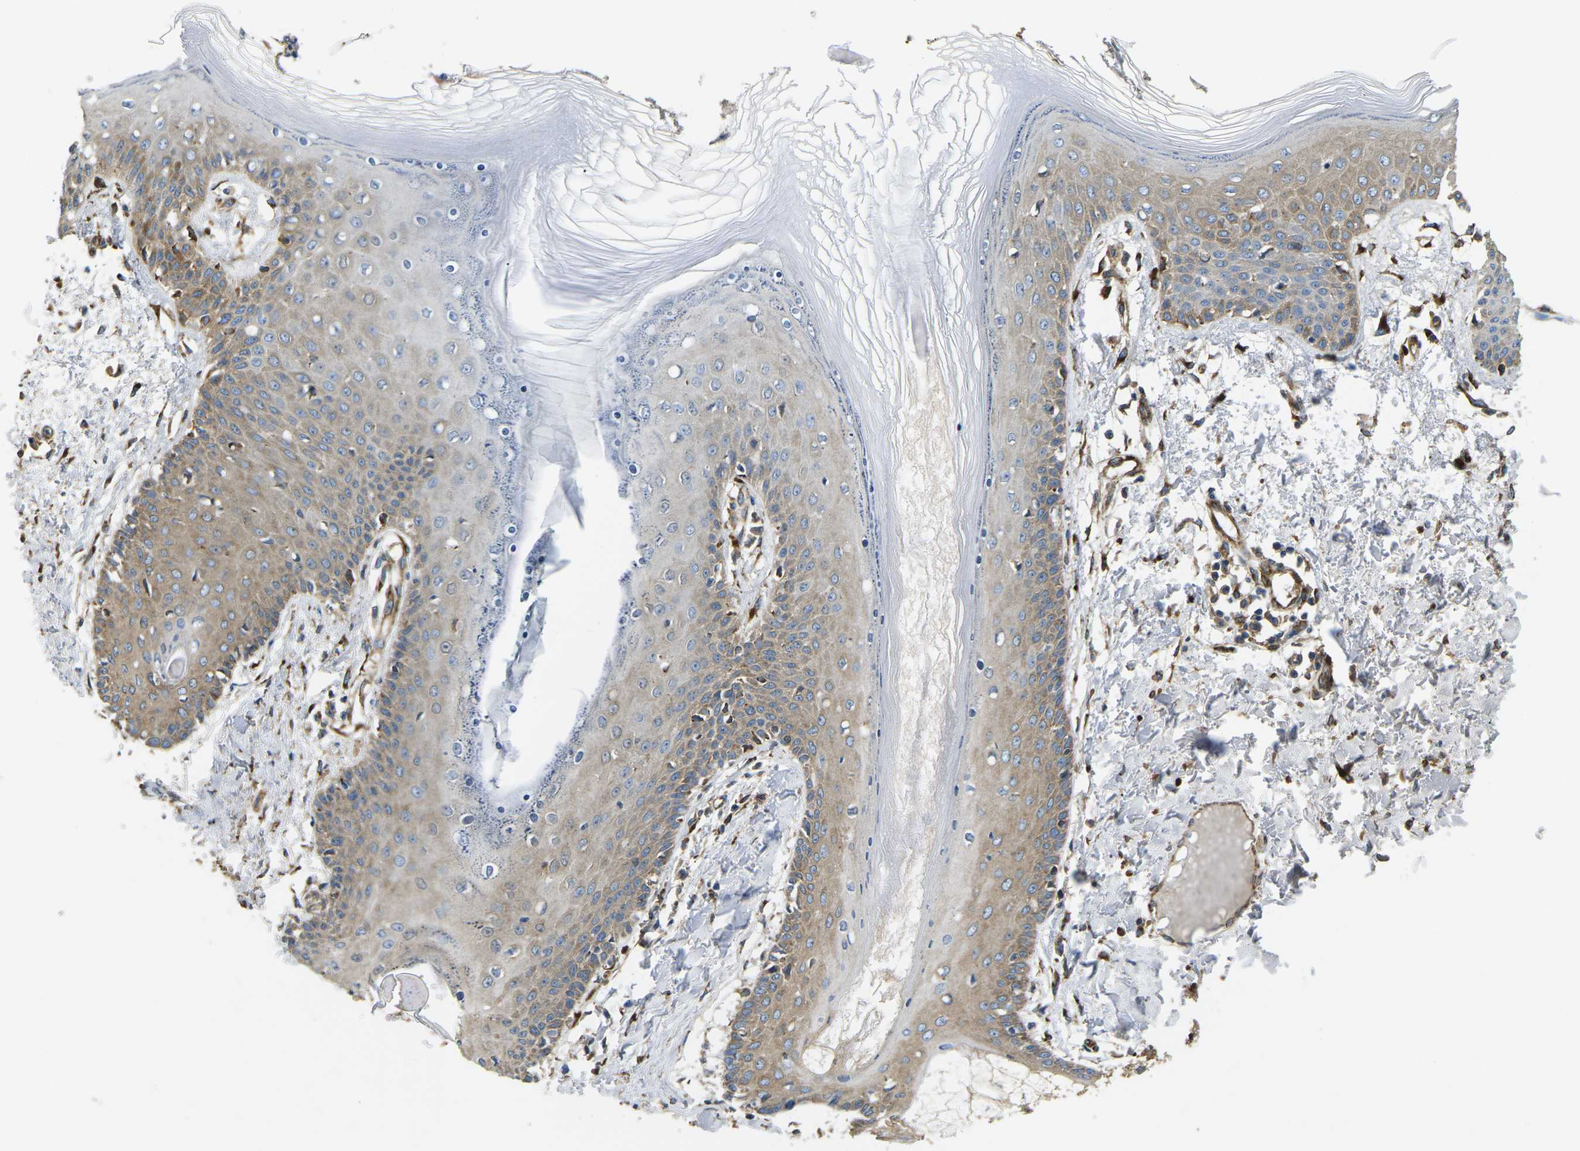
{"staining": {"intensity": "strong", "quantity": ">75%", "location": "cytoplasmic/membranous"}, "tissue": "skin", "cell_type": "Fibroblasts", "image_type": "normal", "snomed": [{"axis": "morphology", "description": "Normal tissue, NOS"}, {"axis": "topography", "description": "Skin"}], "caption": "Fibroblasts demonstrate strong cytoplasmic/membranous positivity in about >75% of cells in benign skin.", "gene": "PDZD8", "patient": {"sex": "male", "age": 53}}